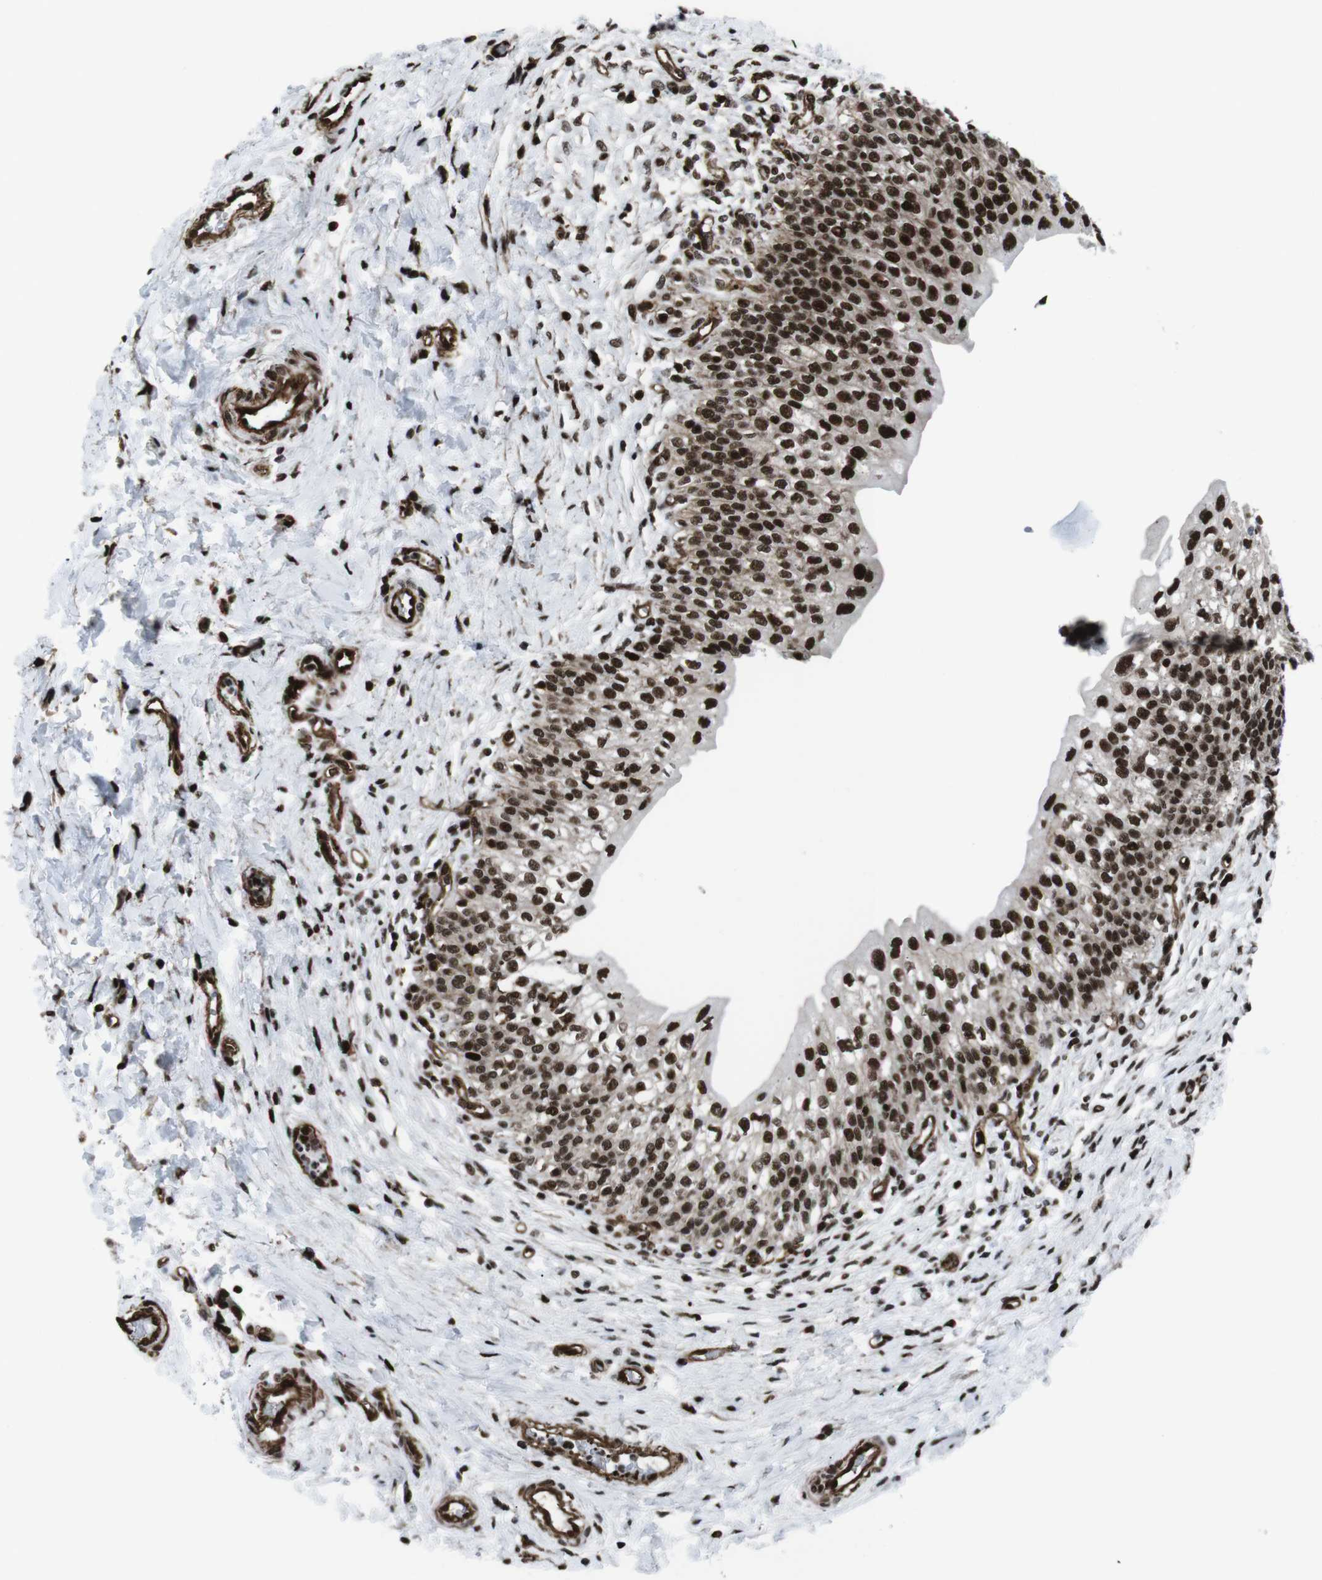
{"staining": {"intensity": "strong", "quantity": ">75%", "location": "cytoplasmic/membranous,nuclear"}, "tissue": "urinary bladder", "cell_type": "Urothelial cells", "image_type": "normal", "snomed": [{"axis": "morphology", "description": "Normal tissue, NOS"}, {"axis": "topography", "description": "Urinary bladder"}], "caption": "Benign urinary bladder was stained to show a protein in brown. There is high levels of strong cytoplasmic/membranous,nuclear positivity in about >75% of urothelial cells. (DAB (3,3'-diaminobenzidine) IHC with brightfield microscopy, high magnification).", "gene": "HNRNPU", "patient": {"sex": "male", "age": 55}}